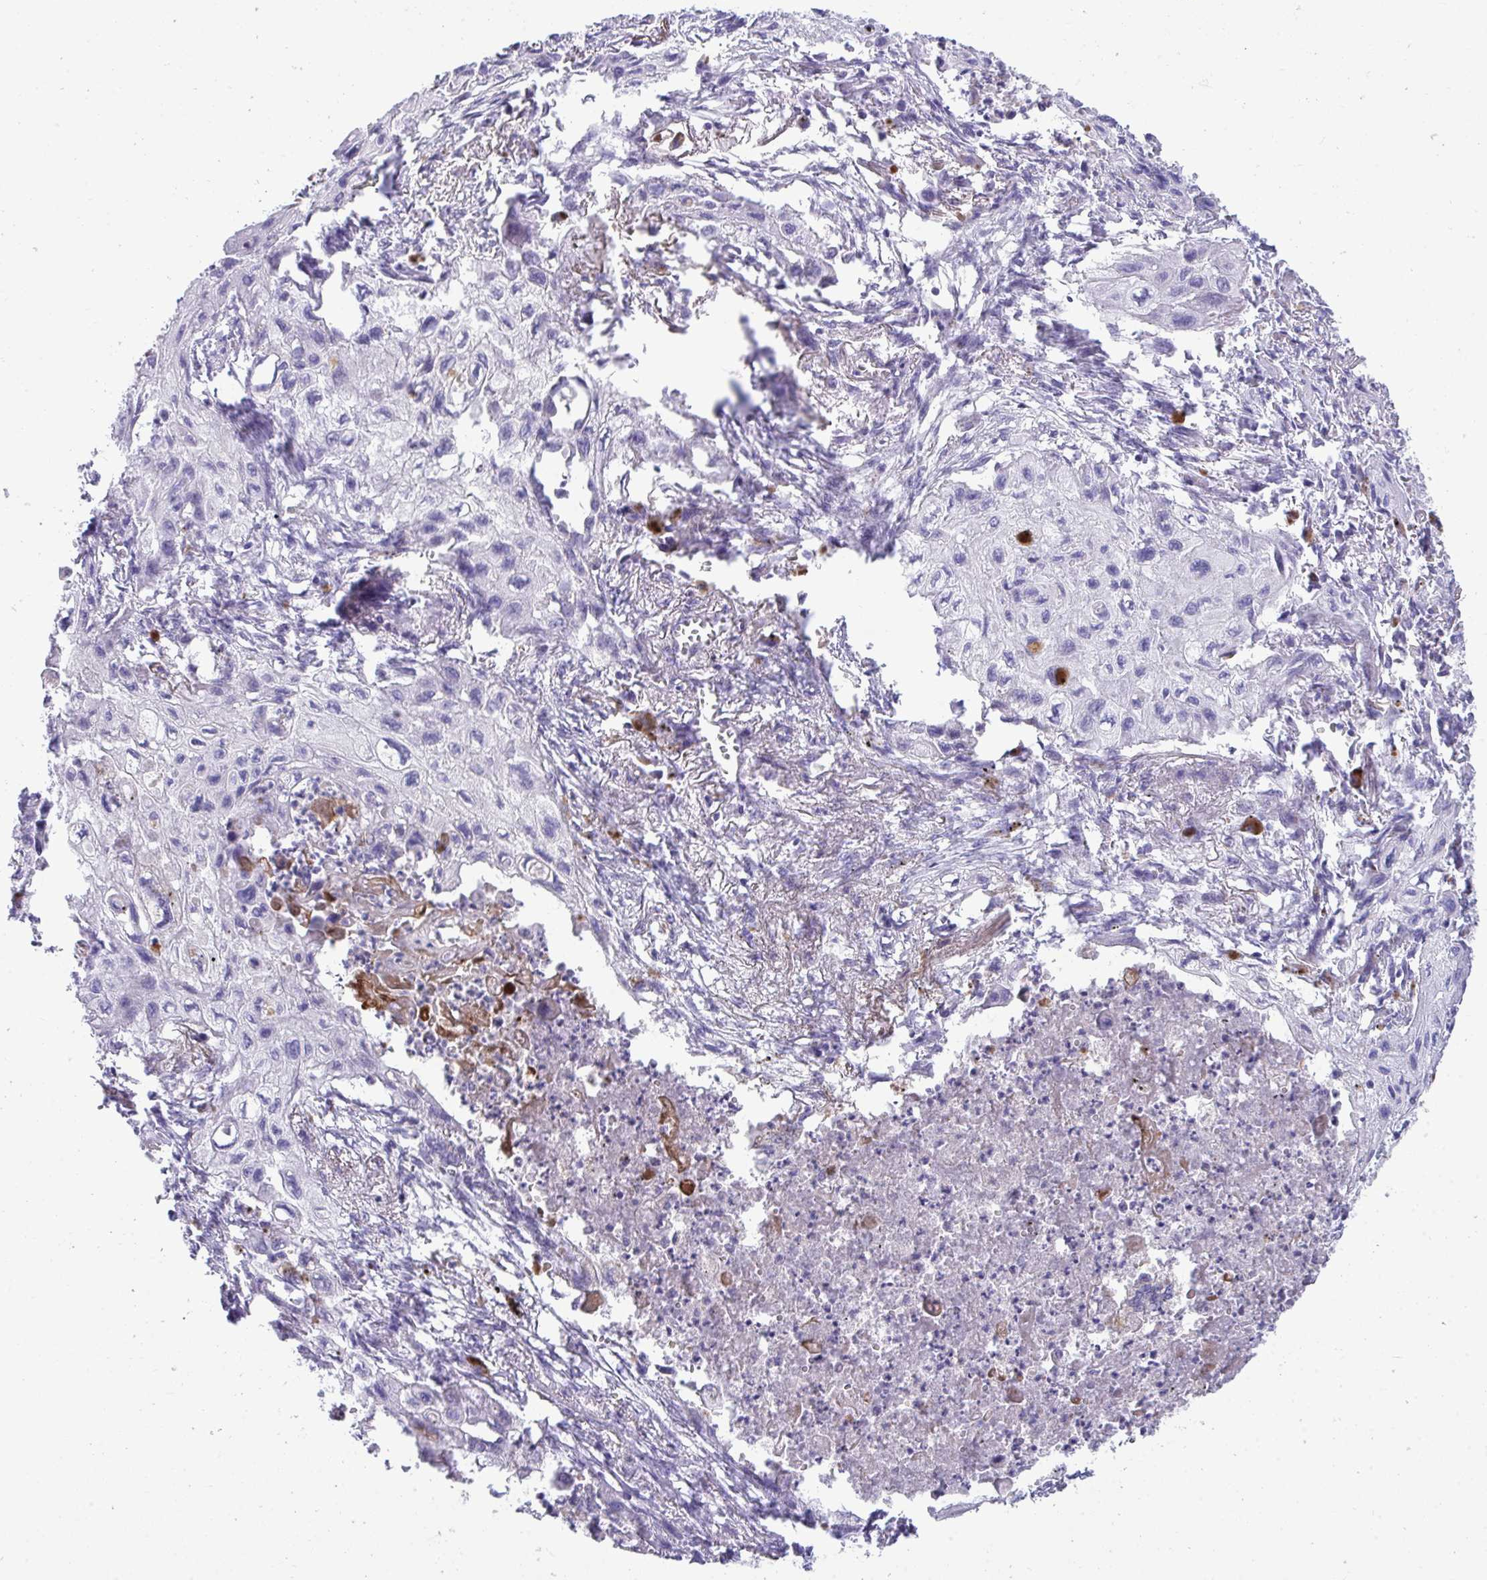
{"staining": {"intensity": "negative", "quantity": "none", "location": "none"}, "tissue": "lung cancer", "cell_type": "Tumor cells", "image_type": "cancer", "snomed": [{"axis": "morphology", "description": "Squamous cell carcinoma, NOS"}, {"axis": "topography", "description": "Lung"}], "caption": "Lung cancer was stained to show a protein in brown. There is no significant staining in tumor cells.", "gene": "PIGZ", "patient": {"sex": "male", "age": 71}}